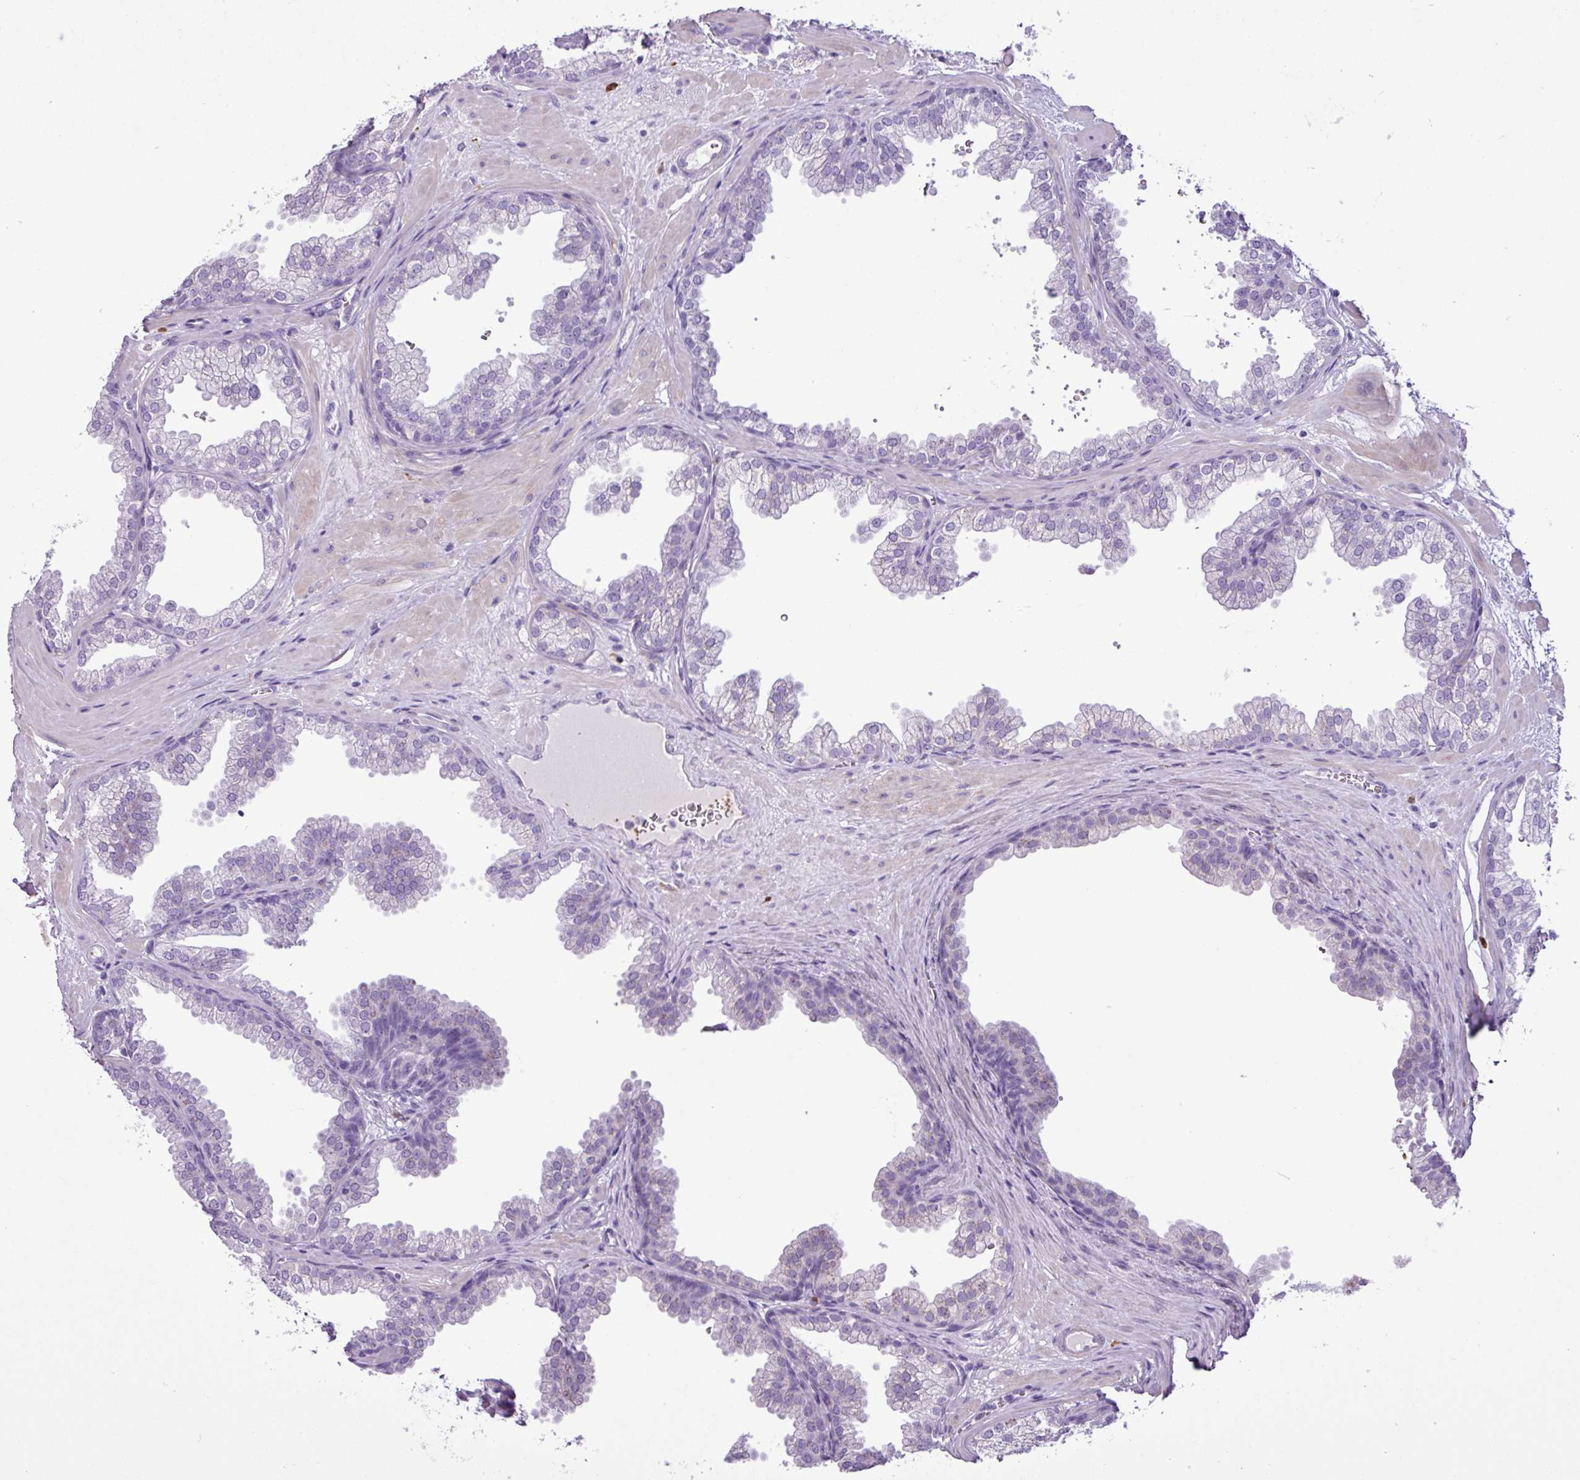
{"staining": {"intensity": "negative", "quantity": "none", "location": "none"}, "tissue": "prostate", "cell_type": "Glandular cells", "image_type": "normal", "snomed": [{"axis": "morphology", "description": "Normal tissue, NOS"}, {"axis": "topography", "description": "Prostate"}], "caption": "There is no significant positivity in glandular cells of prostate. Brightfield microscopy of immunohistochemistry (IHC) stained with DAB (3,3'-diaminobenzidine) (brown) and hematoxylin (blue), captured at high magnification.", "gene": "TMEM200C", "patient": {"sex": "male", "age": 37}}